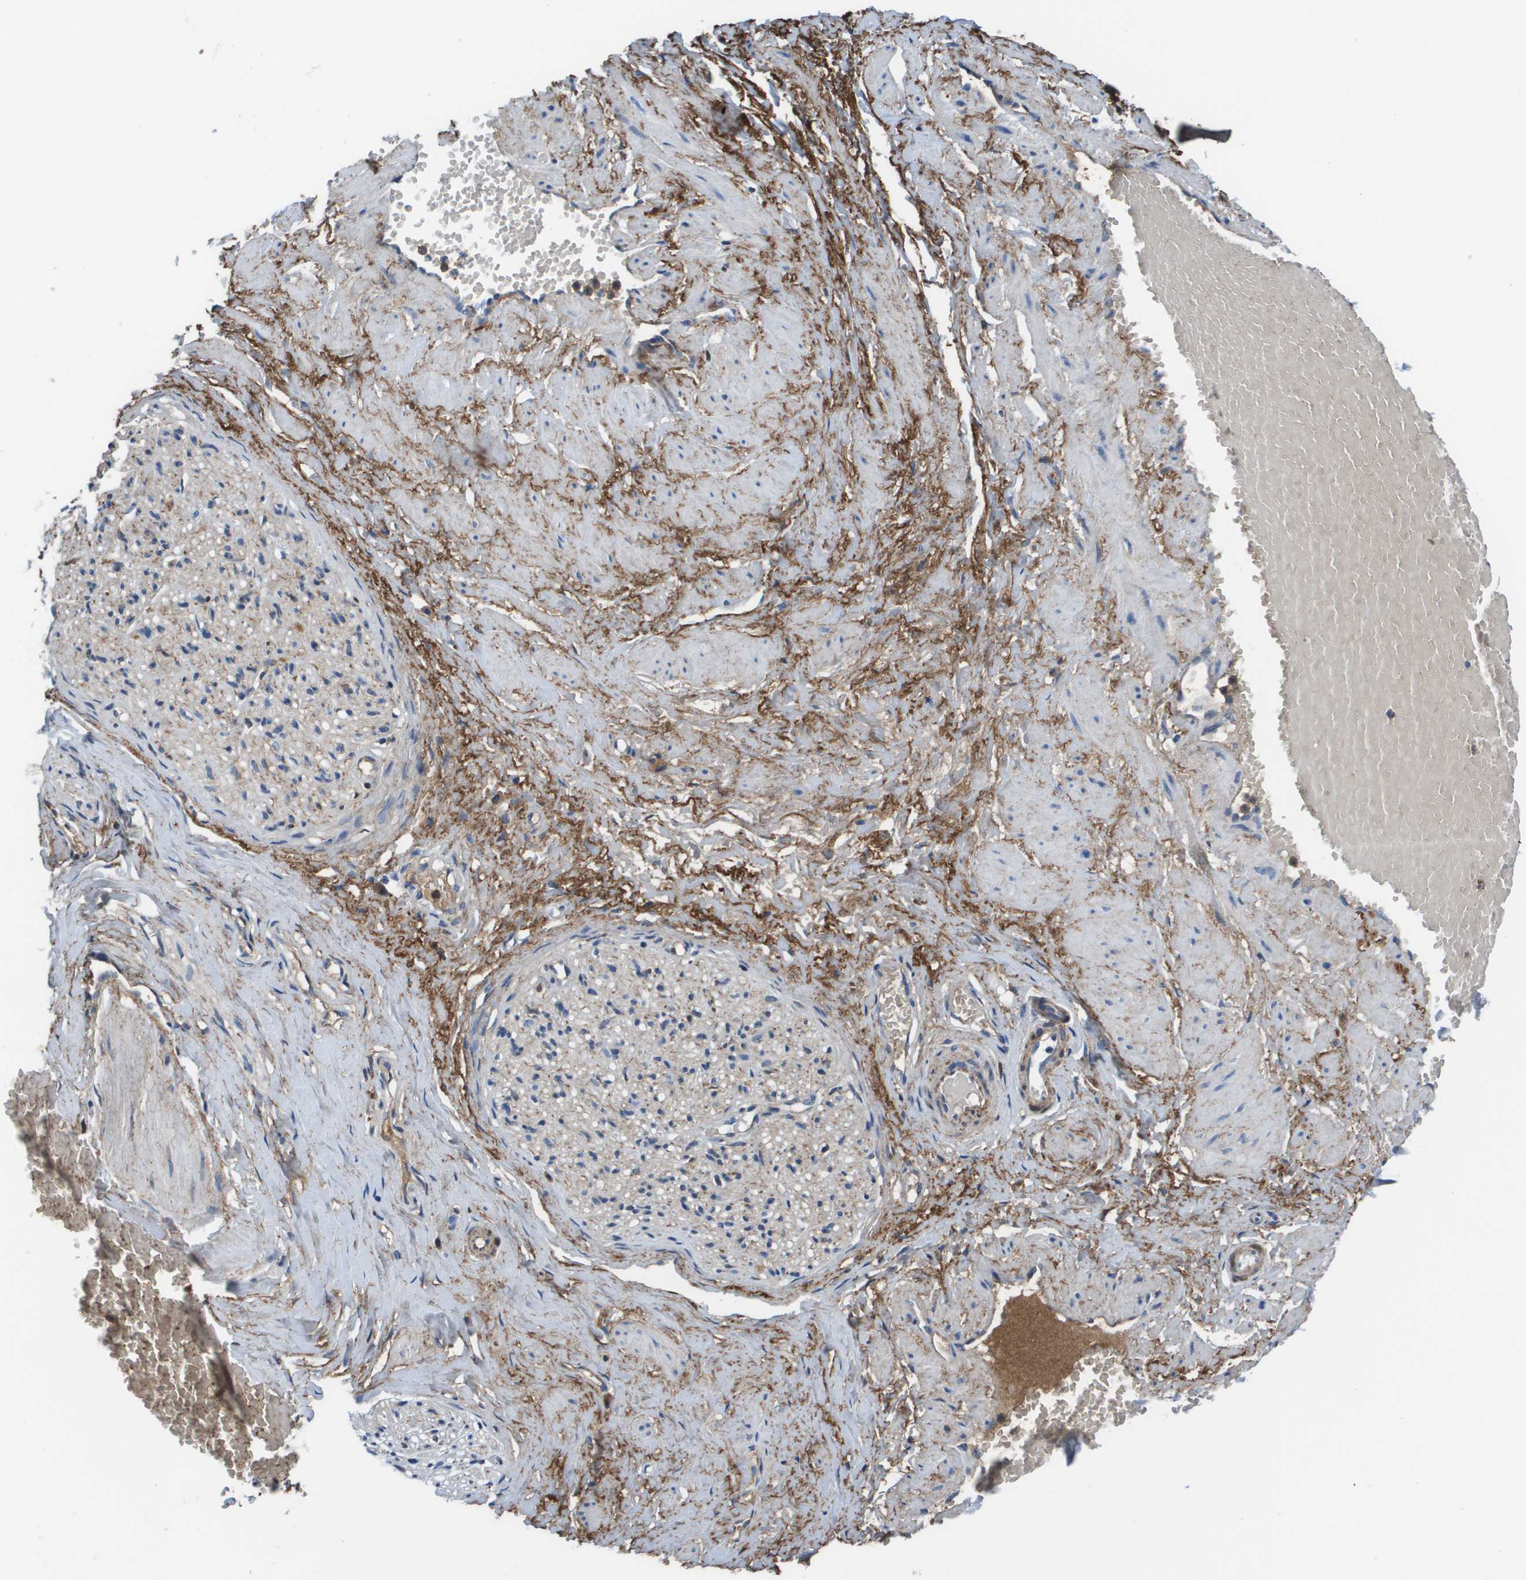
{"staining": {"intensity": "negative", "quantity": "none", "location": "none"}, "tissue": "adipose tissue", "cell_type": "Adipocytes", "image_type": "normal", "snomed": [{"axis": "morphology", "description": "Normal tissue, NOS"}, {"axis": "topography", "description": "Soft tissue"}, {"axis": "topography", "description": "Vascular tissue"}], "caption": "Protein analysis of normal adipose tissue displays no significant staining in adipocytes.", "gene": "VTN", "patient": {"sex": "female", "age": 35}}